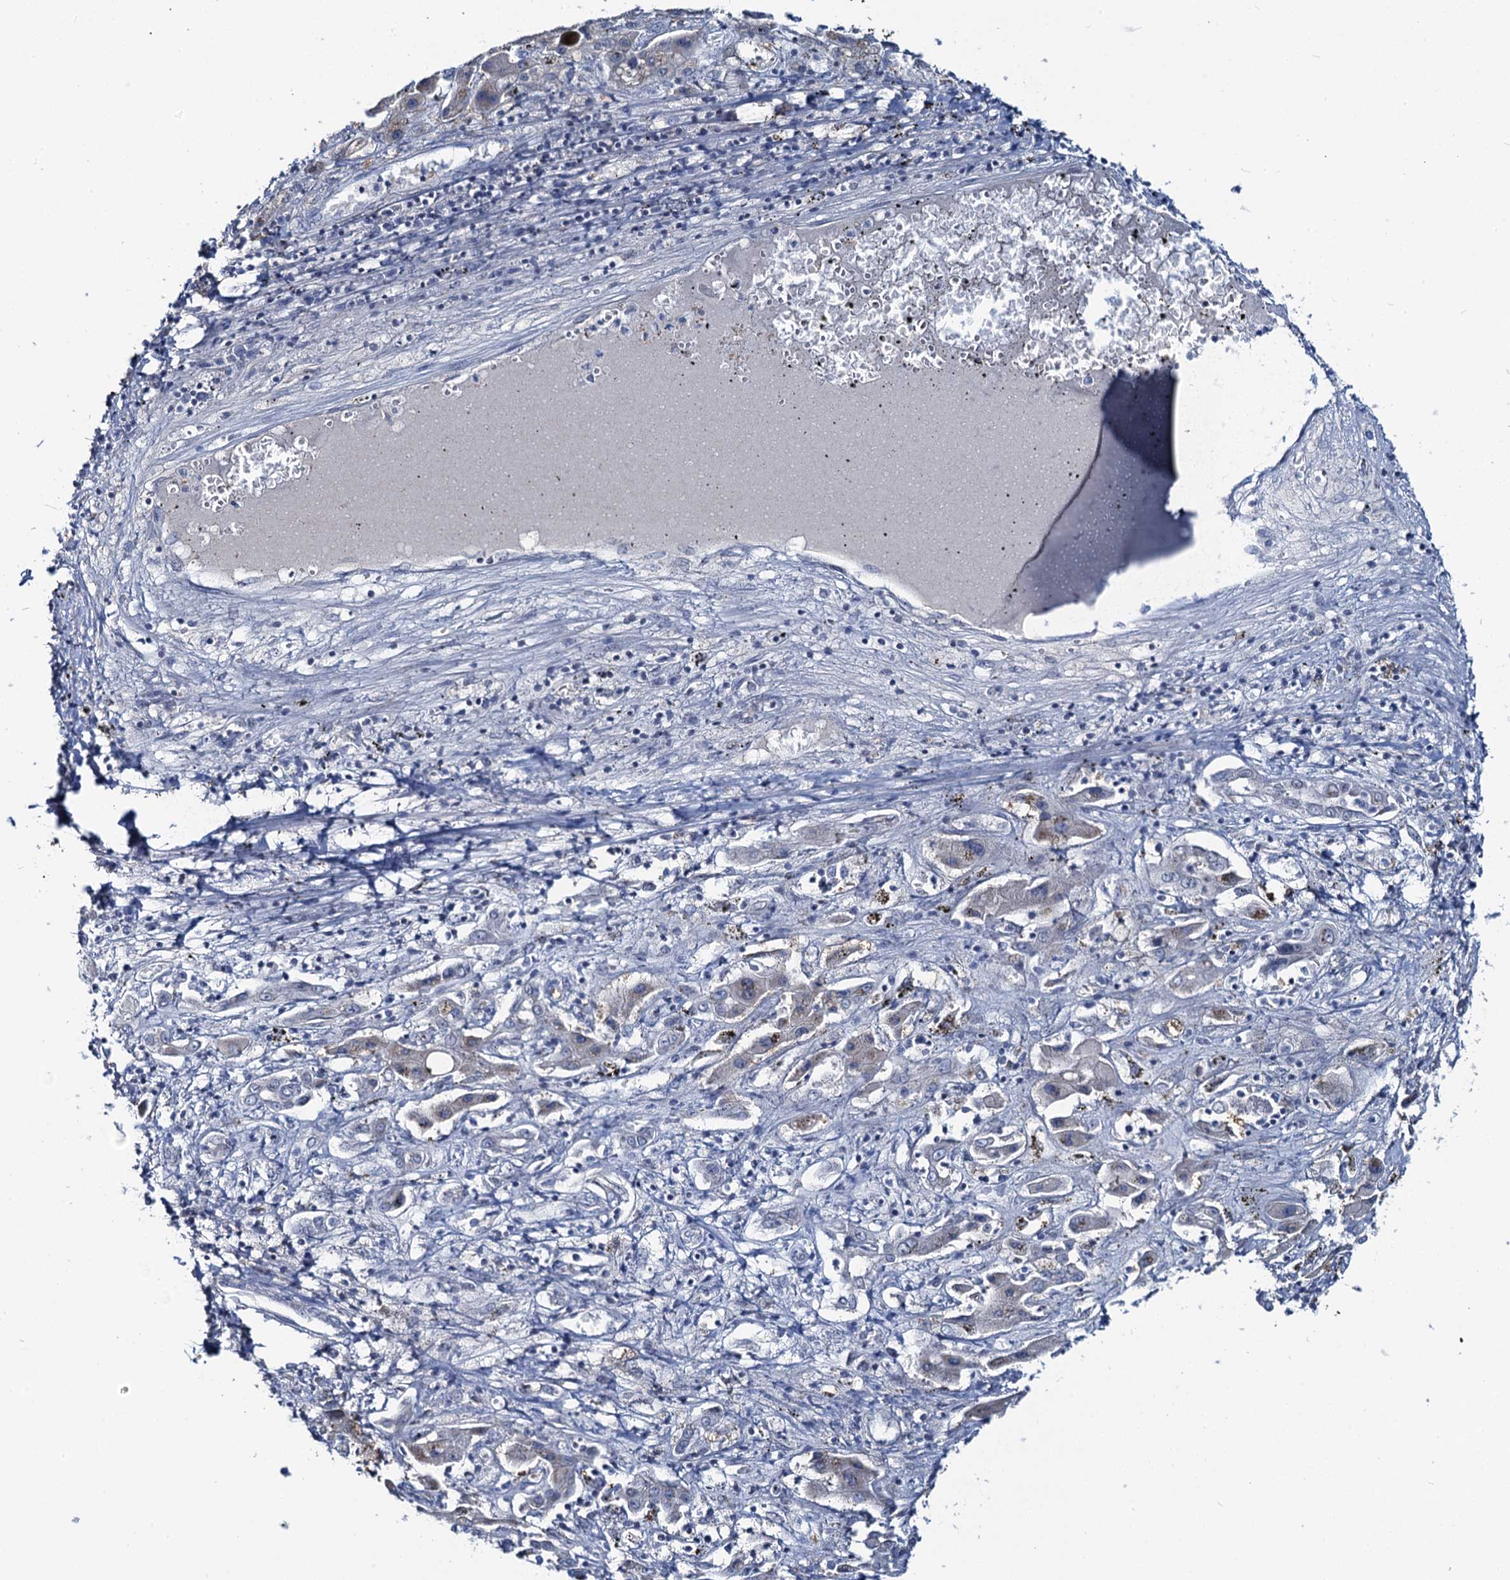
{"staining": {"intensity": "negative", "quantity": "none", "location": "none"}, "tissue": "liver cancer", "cell_type": "Tumor cells", "image_type": "cancer", "snomed": [{"axis": "morphology", "description": "Cholangiocarcinoma"}, {"axis": "topography", "description": "Liver"}], "caption": "Immunohistochemistry (IHC) photomicrograph of neoplastic tissue: human cholangiocarcinoma (liver) stained with DAB displays no significant protein staining in tumor cells. (Stains: DAB immunohistochemistry with hematoxylin counter stain, Microscopy: brightfield microscopy at high magnification).", "gene": "TOX3", "patient": {"sex": "male", "age": 67}}